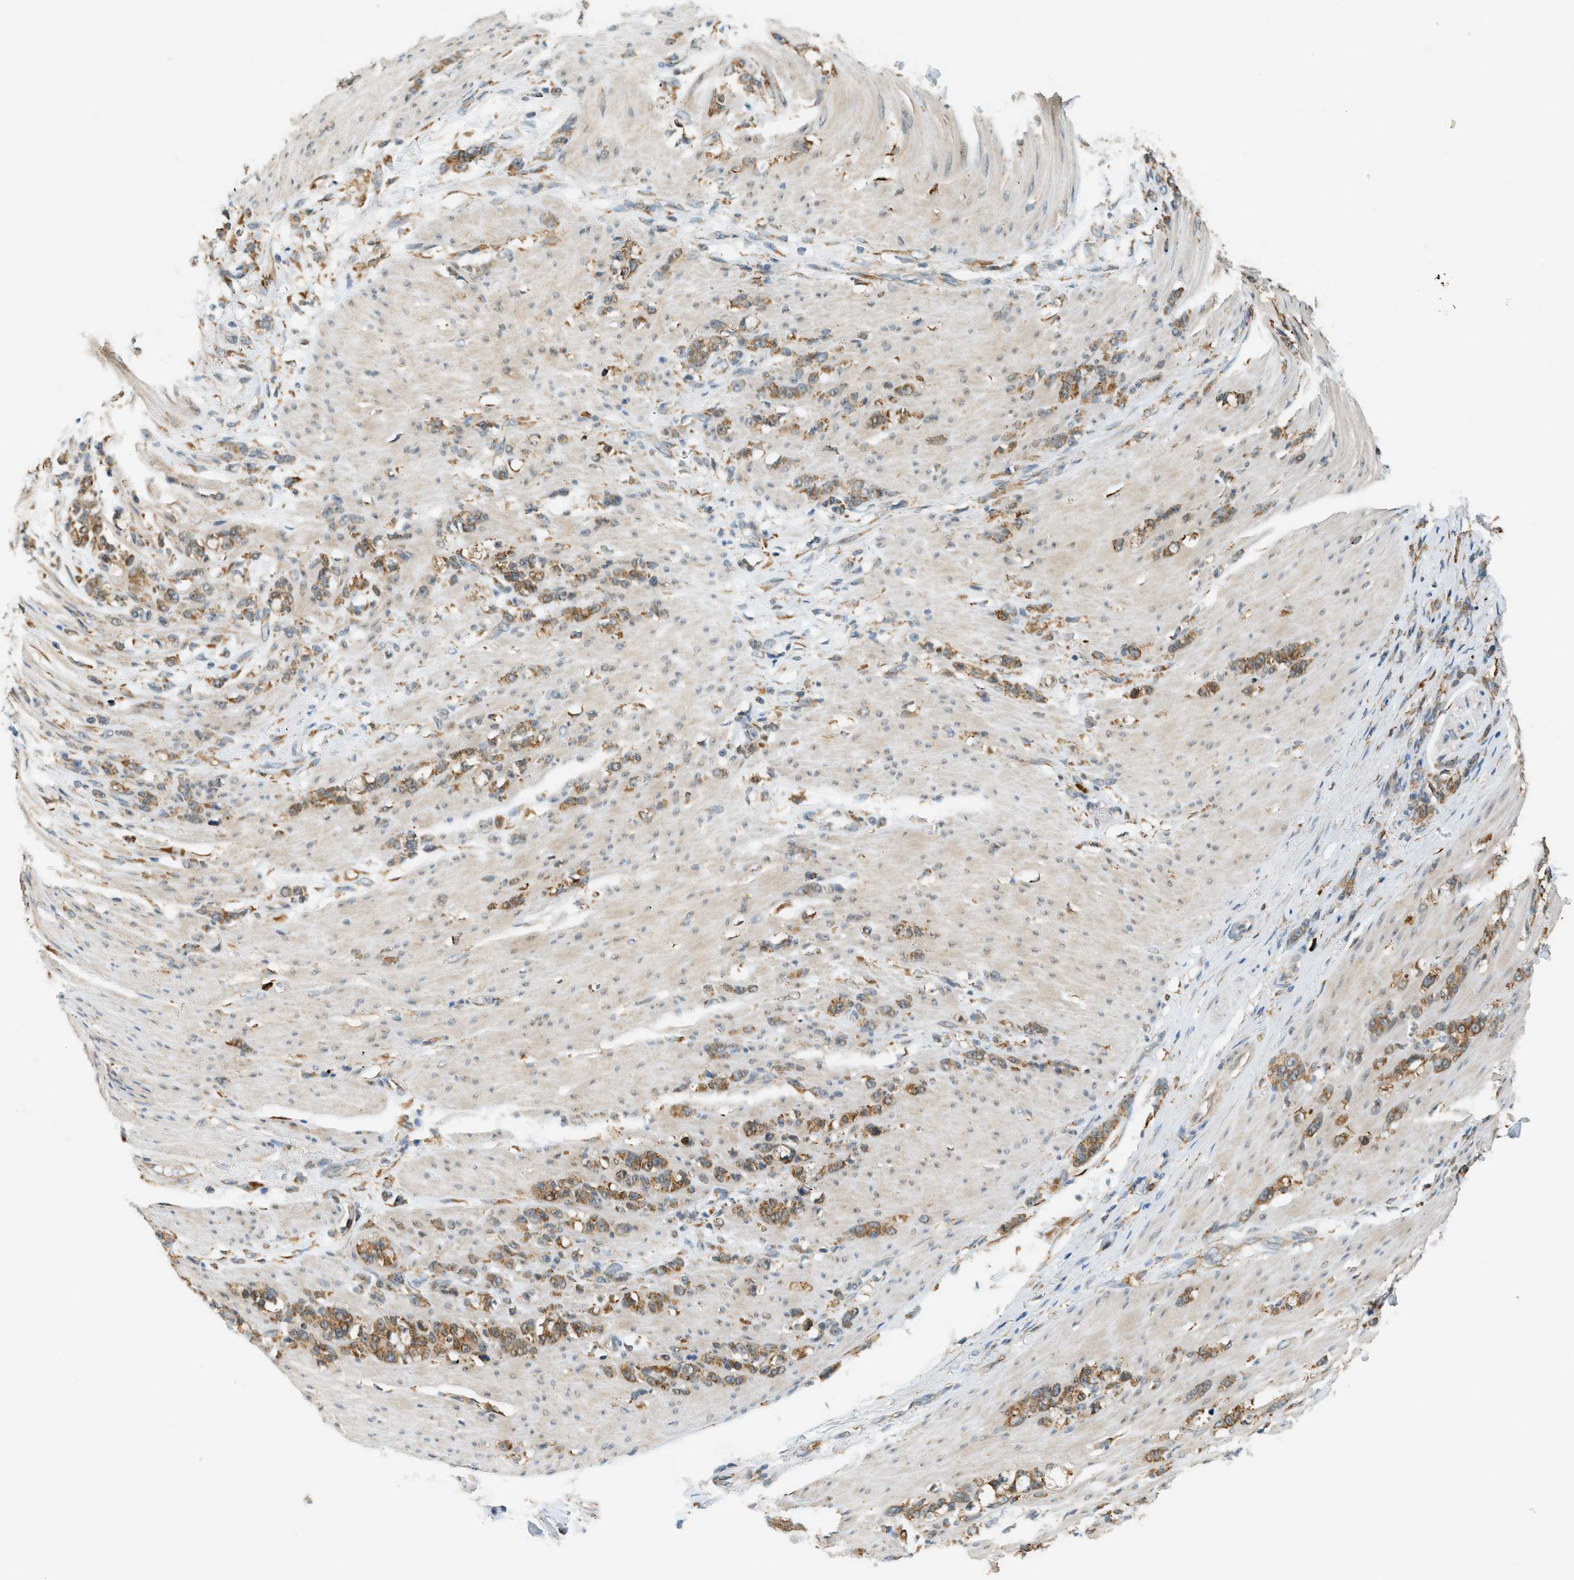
{"staining": {"intensity": "moderate", "quantity": ">75%", "location": "cytoplasmic/membranous"}, "tissue": "stomach cancer", "cell_type": "Tumor cells", "image_type": "cancer", "snomed": [{"axis": "morphology", "description": "Adenocarcinoma, NOS"}, {"axis": "topography", "description": "Stomach, lower"}], "caption": "Protein staining reveals moderate cytoplasmic/membranous staining in approximately >75% of tumor cells in stomach adenocarcinoma.", "gene": "SEMA4D", "patient": {"sex": "male", "age": 88}}